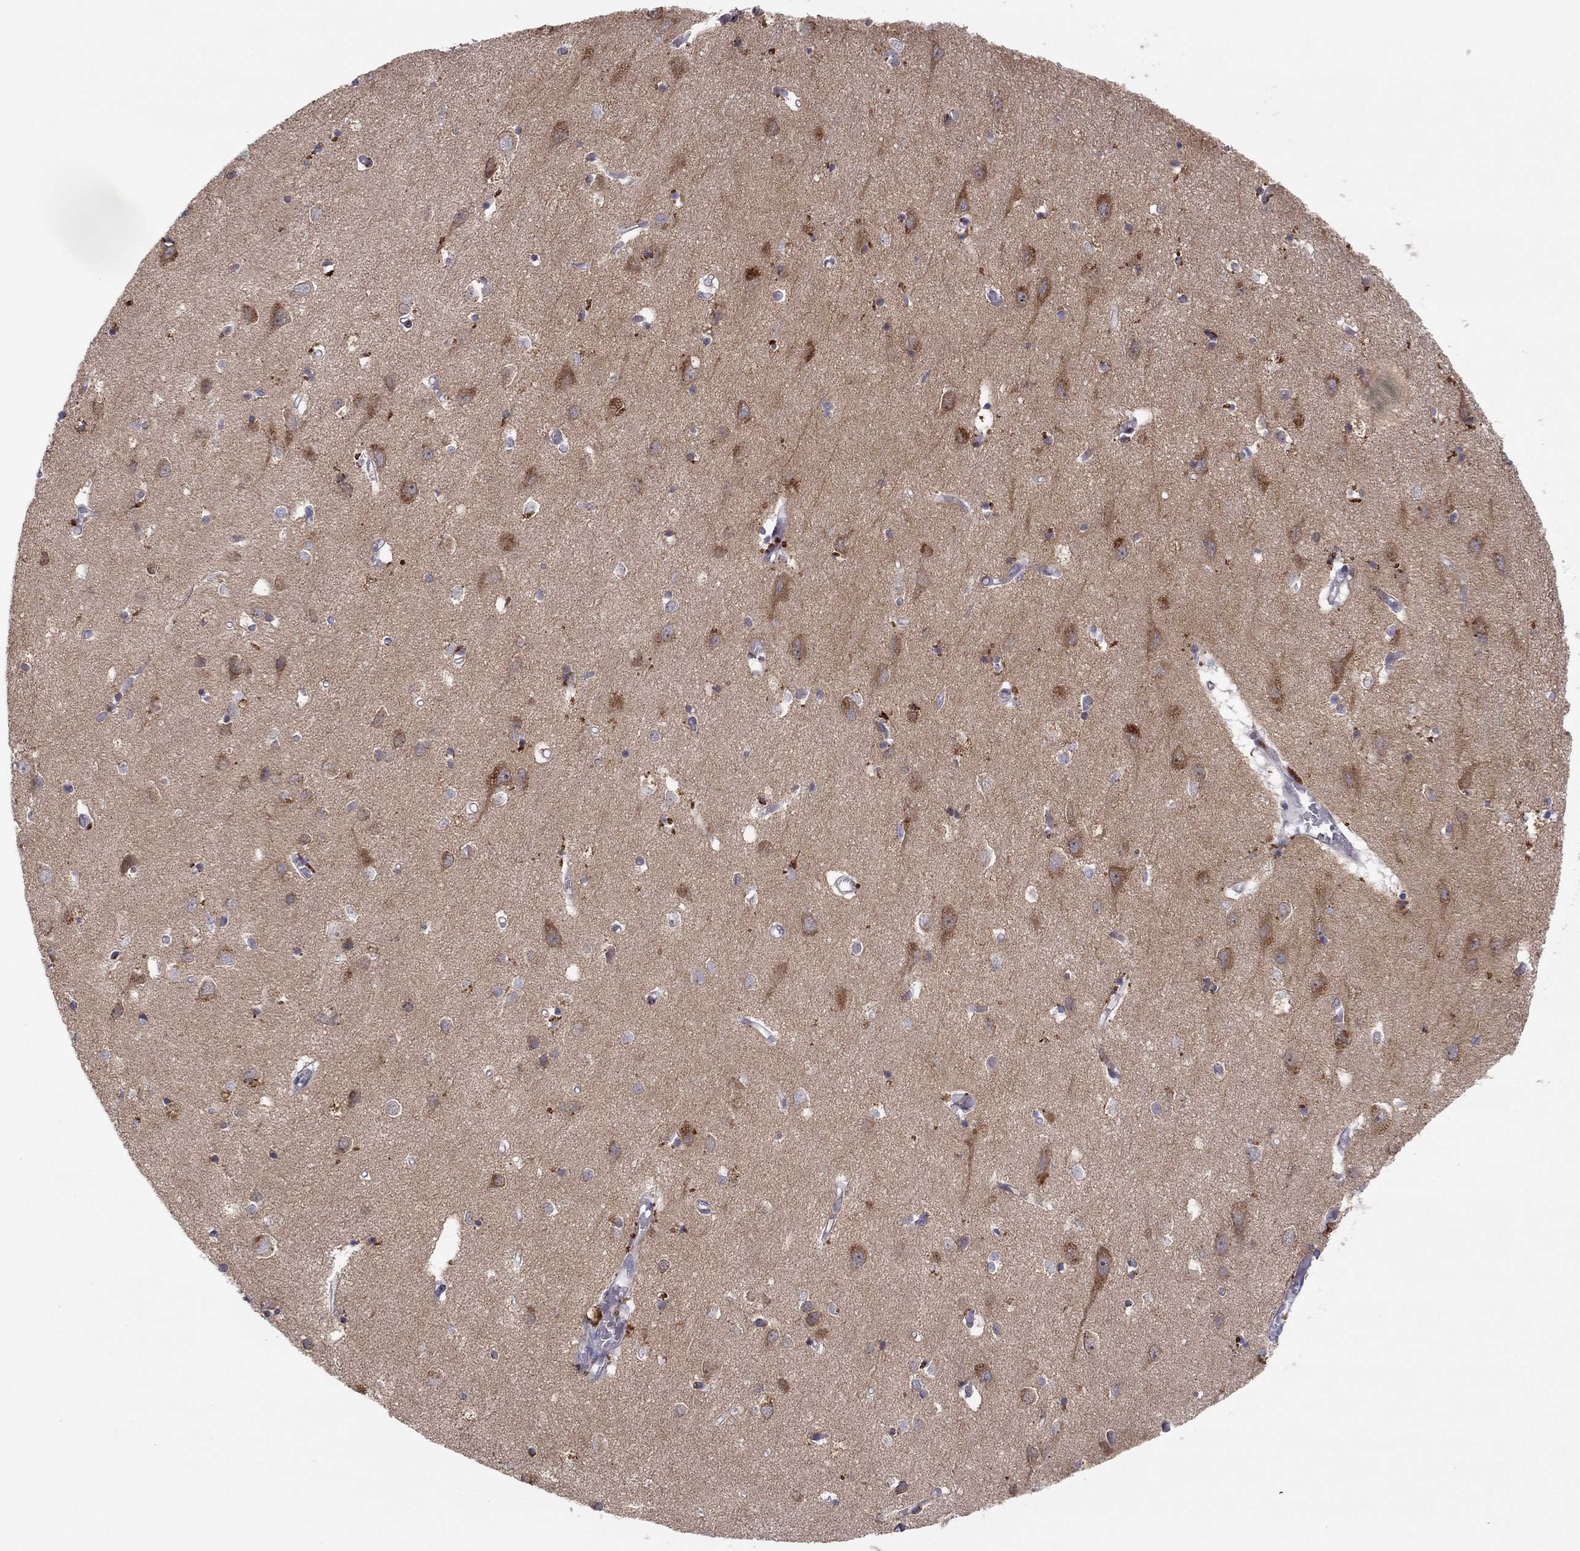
{"staining": {"intensity": "negative", "quantity": "none", "location": "none"}, "tissue": "cerebral cortex", "cell_type": "Endothelial cells", "image_type": "normal", "snomed": [{"axis": "morphology", "description": "Normal tissue, NOS"}, {"axis": "topography", "description": "Cerebral cortex"}], "caption": "The photomicrograph demonstrates no significant positivity in endothelial cells of cerebral cortex.", "gene": "CRACDL", "patient": {"sex": "male", "age": 70}}